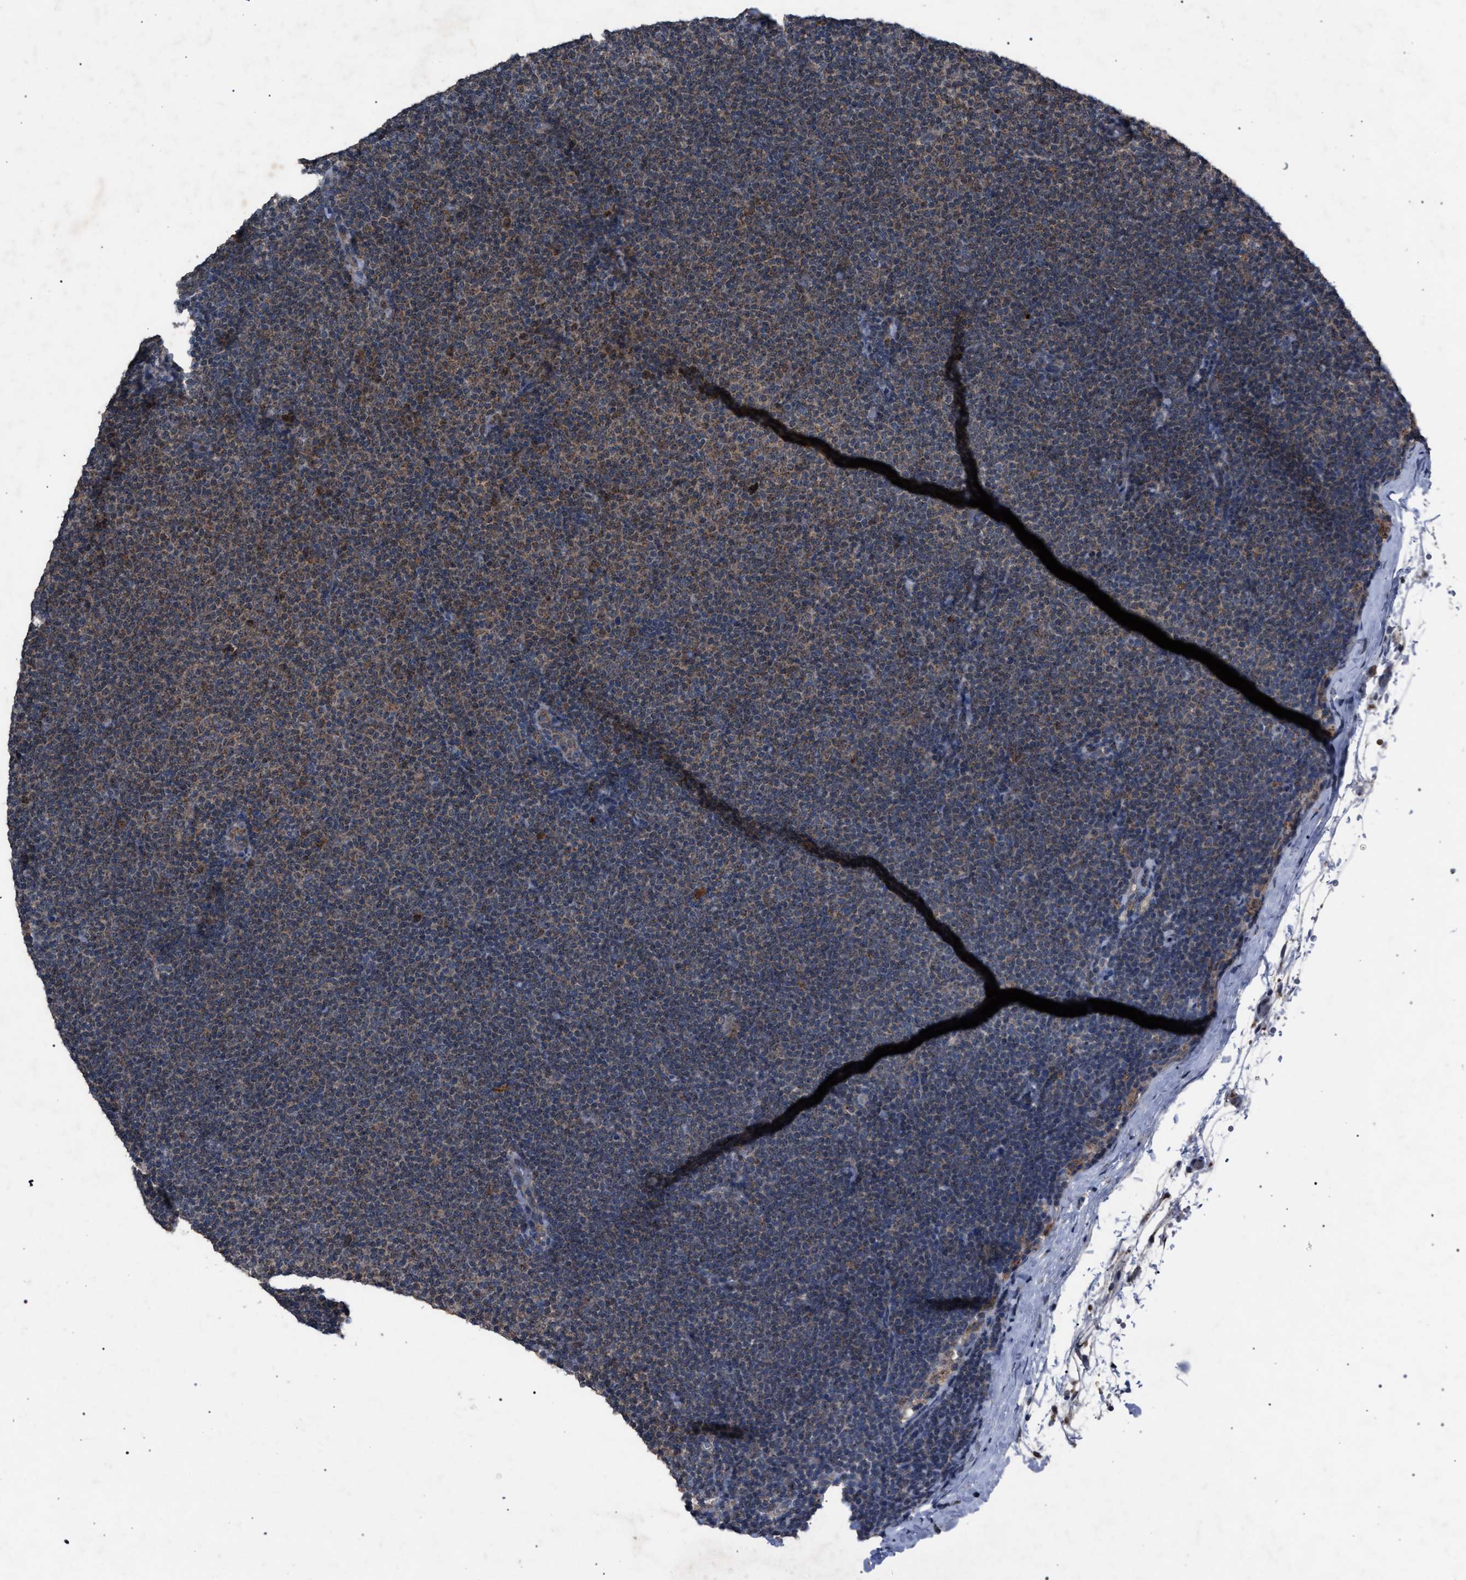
{"staining": {"intensity": "moderate", "quantity": "25%-75%", "location": "cytoplasmic/membranous"}, "tissue": "lymphoma", "cell_type": "Tumor cells", "image_type": "cancer", "snomed": [{"axis": "morphology", "description": "Malignant lymphoma, non-Hodgkin's type, Low grade"}, {"axis": "topography", "description": "Lymph node"}], "caption": "Tumor cells reveal moderate cytoplasmic/membranous staining in about 25%-75% of cells in low-grade malignant lymphoma, non-Hodgkin's type.", "gene": "HSD17B4", "patient": {"sex": "female", "age": 53}}